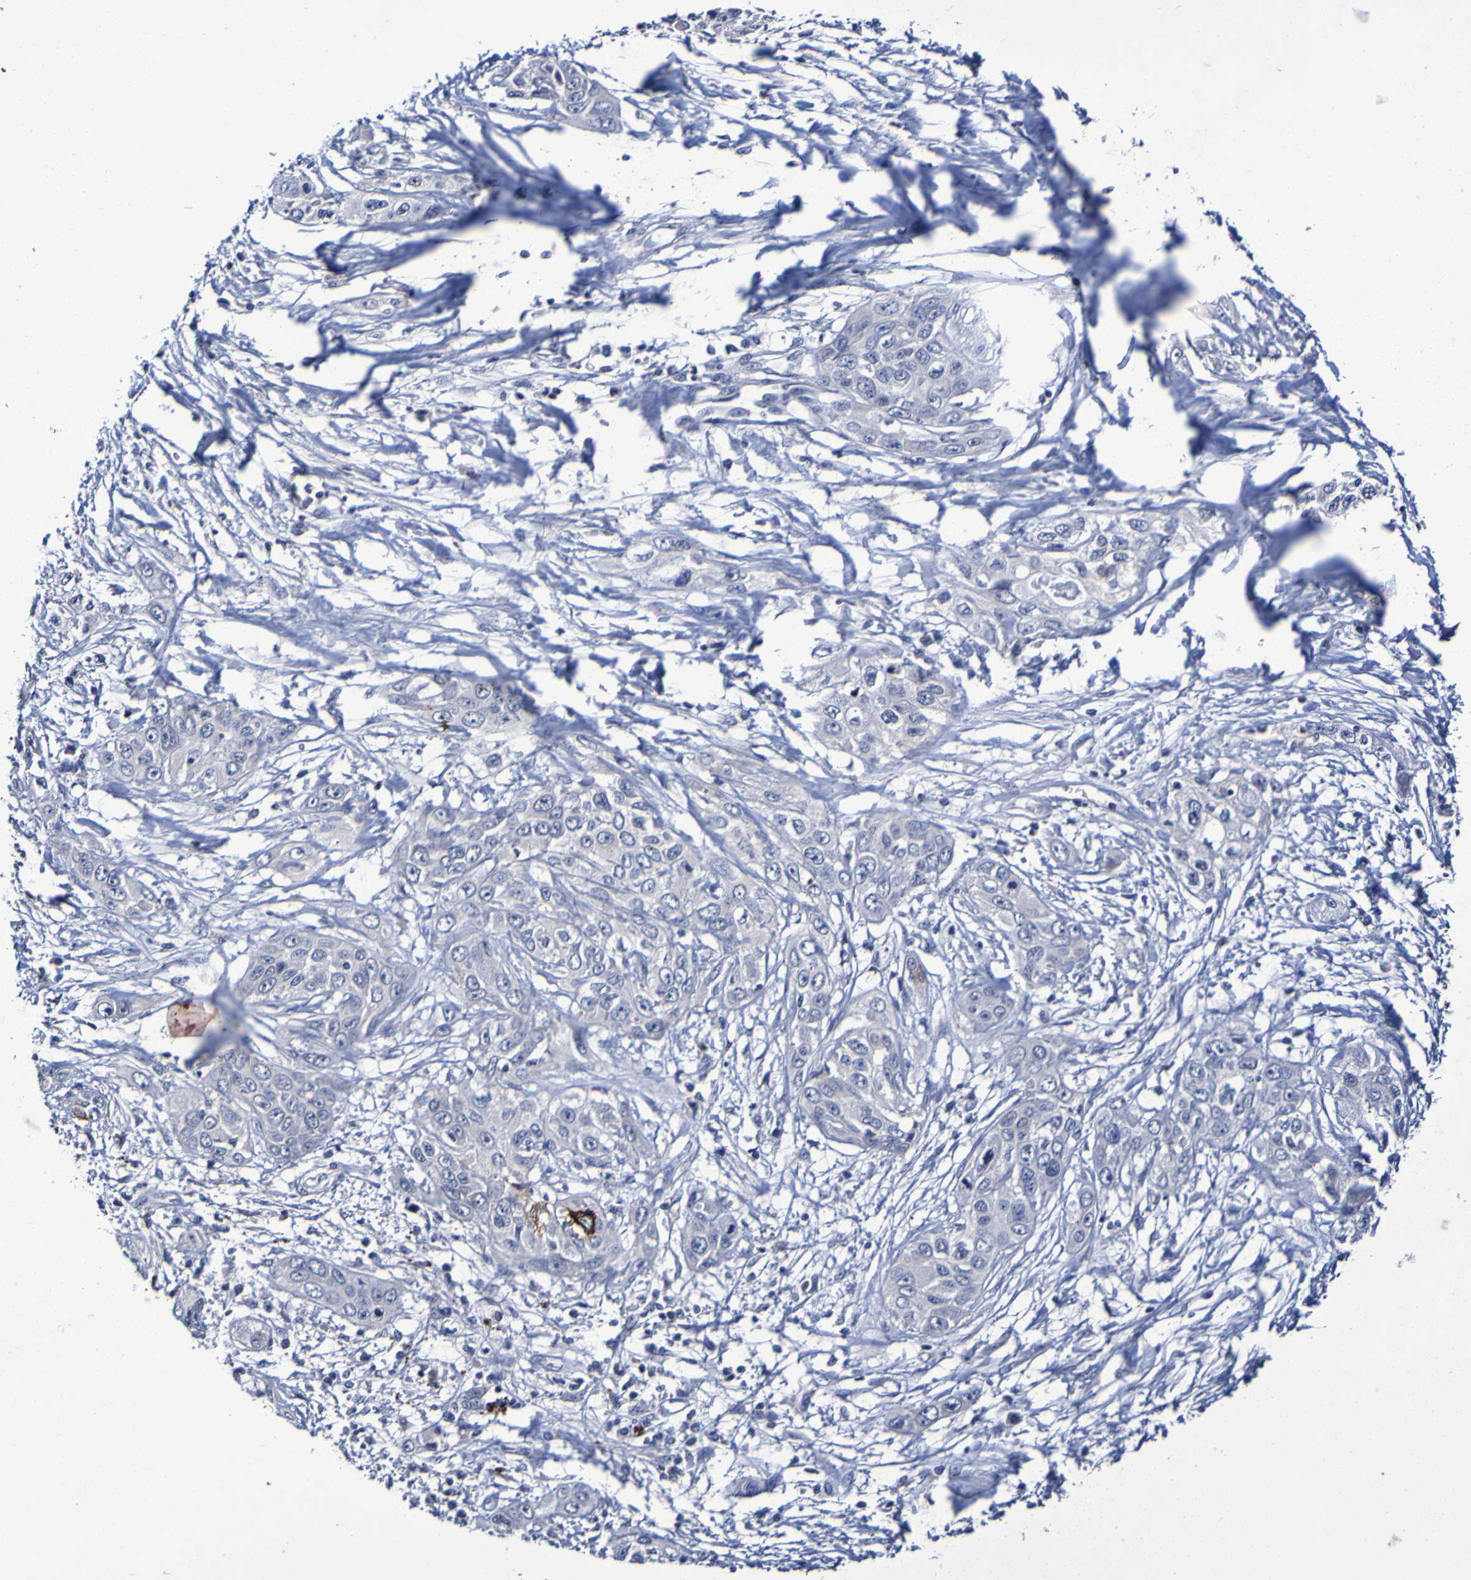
{"staining": {"intensity": "strong", "quantity": "<25%", "location": "cytoplasmic/membranous"}, "tissue": "pancreatic cancer", "cell_type": "Tumor cells", "image_type": "cancer", "snomed": [{"axis": "morphology", "description": "Adenocarcinoma, NOS"}, {"axis": "topography", "description": "Pancreas"}], "caption": "Human pancreatic adenocarcinoma stained for a protein (brown) reveals strong cytoplasmic/membranous positive expression in approximately <25% of tumor cells.", "gene": "PTP4A2", "patient": {"sex": "female", "age": 70}}